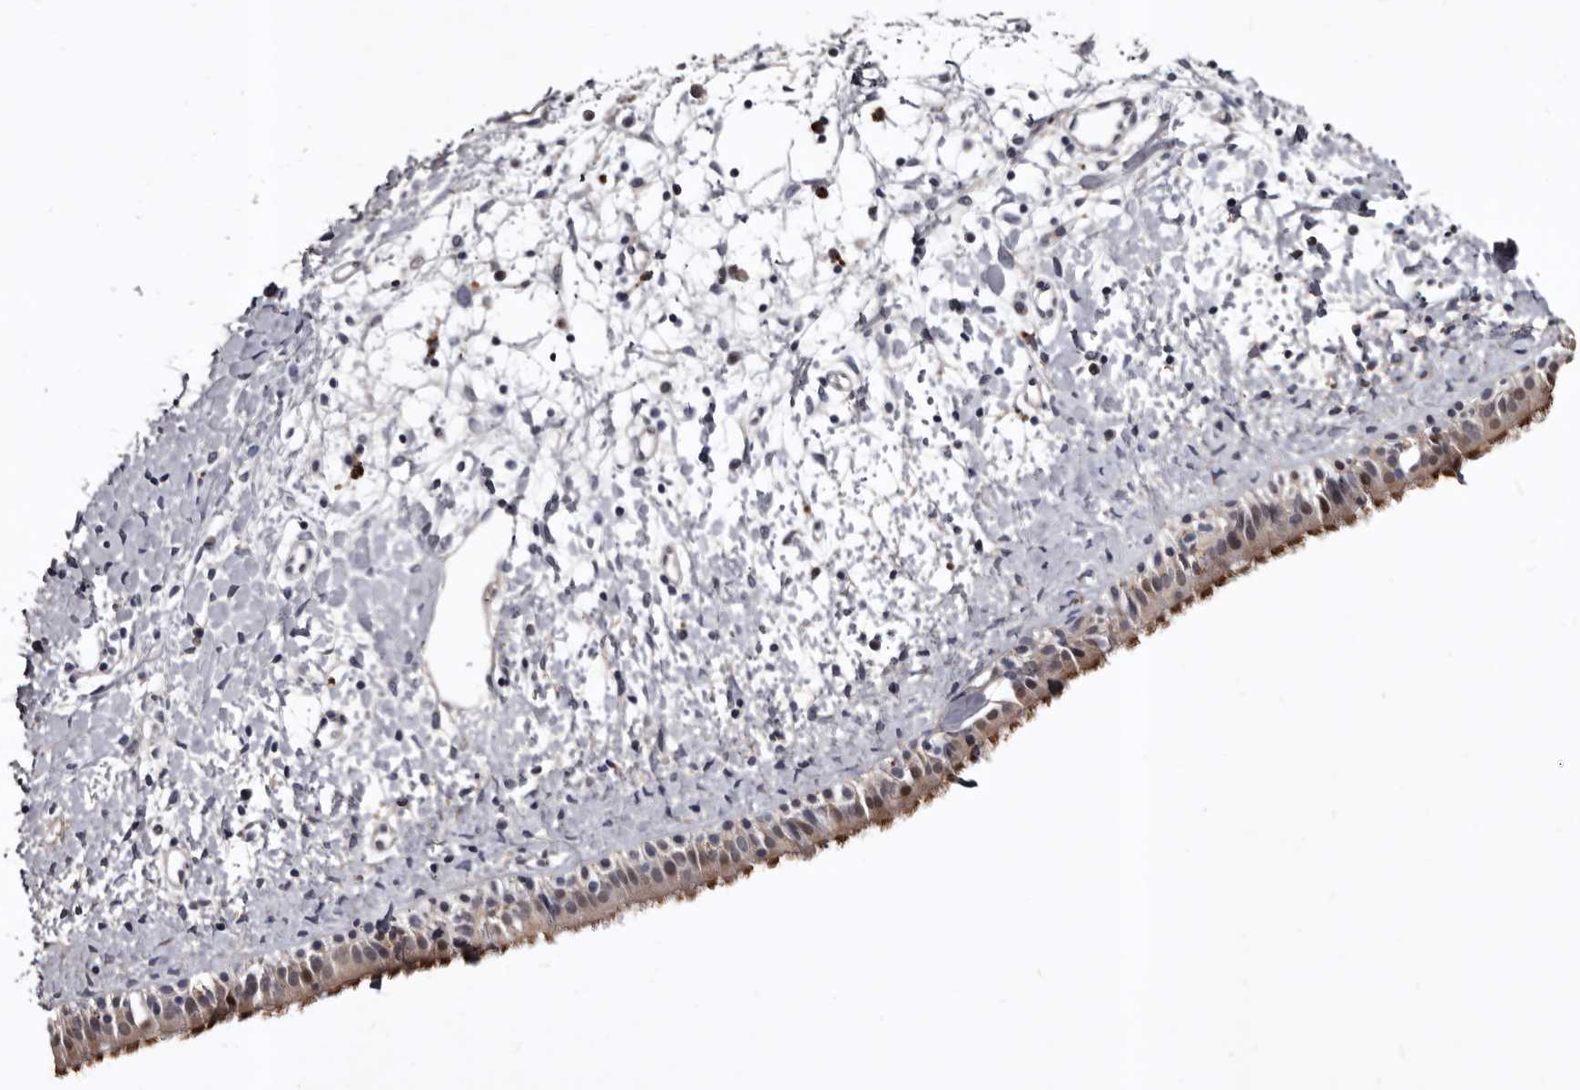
{"staining": {"intensity": "moderate", "quantity": ">75%", "location": "cytoplasmic/membranous"}, "tissue": "nasopharynx", "cell_type": "Respiratory epithelial cells", "image_type": "normal", "snomed": [{"axis": "morphology", "description": "Normal tissue, NOS"}, {"axis": "topography", "description": "Nasopharynx"}], "caption": "Moderate cytoplasmic/membranous expression is present in approximately >75% of respiratory epithelial cells in benign nasopharynx.", "gene": "SLC10A4", "patient": {"sex": "male", "age": 22}}